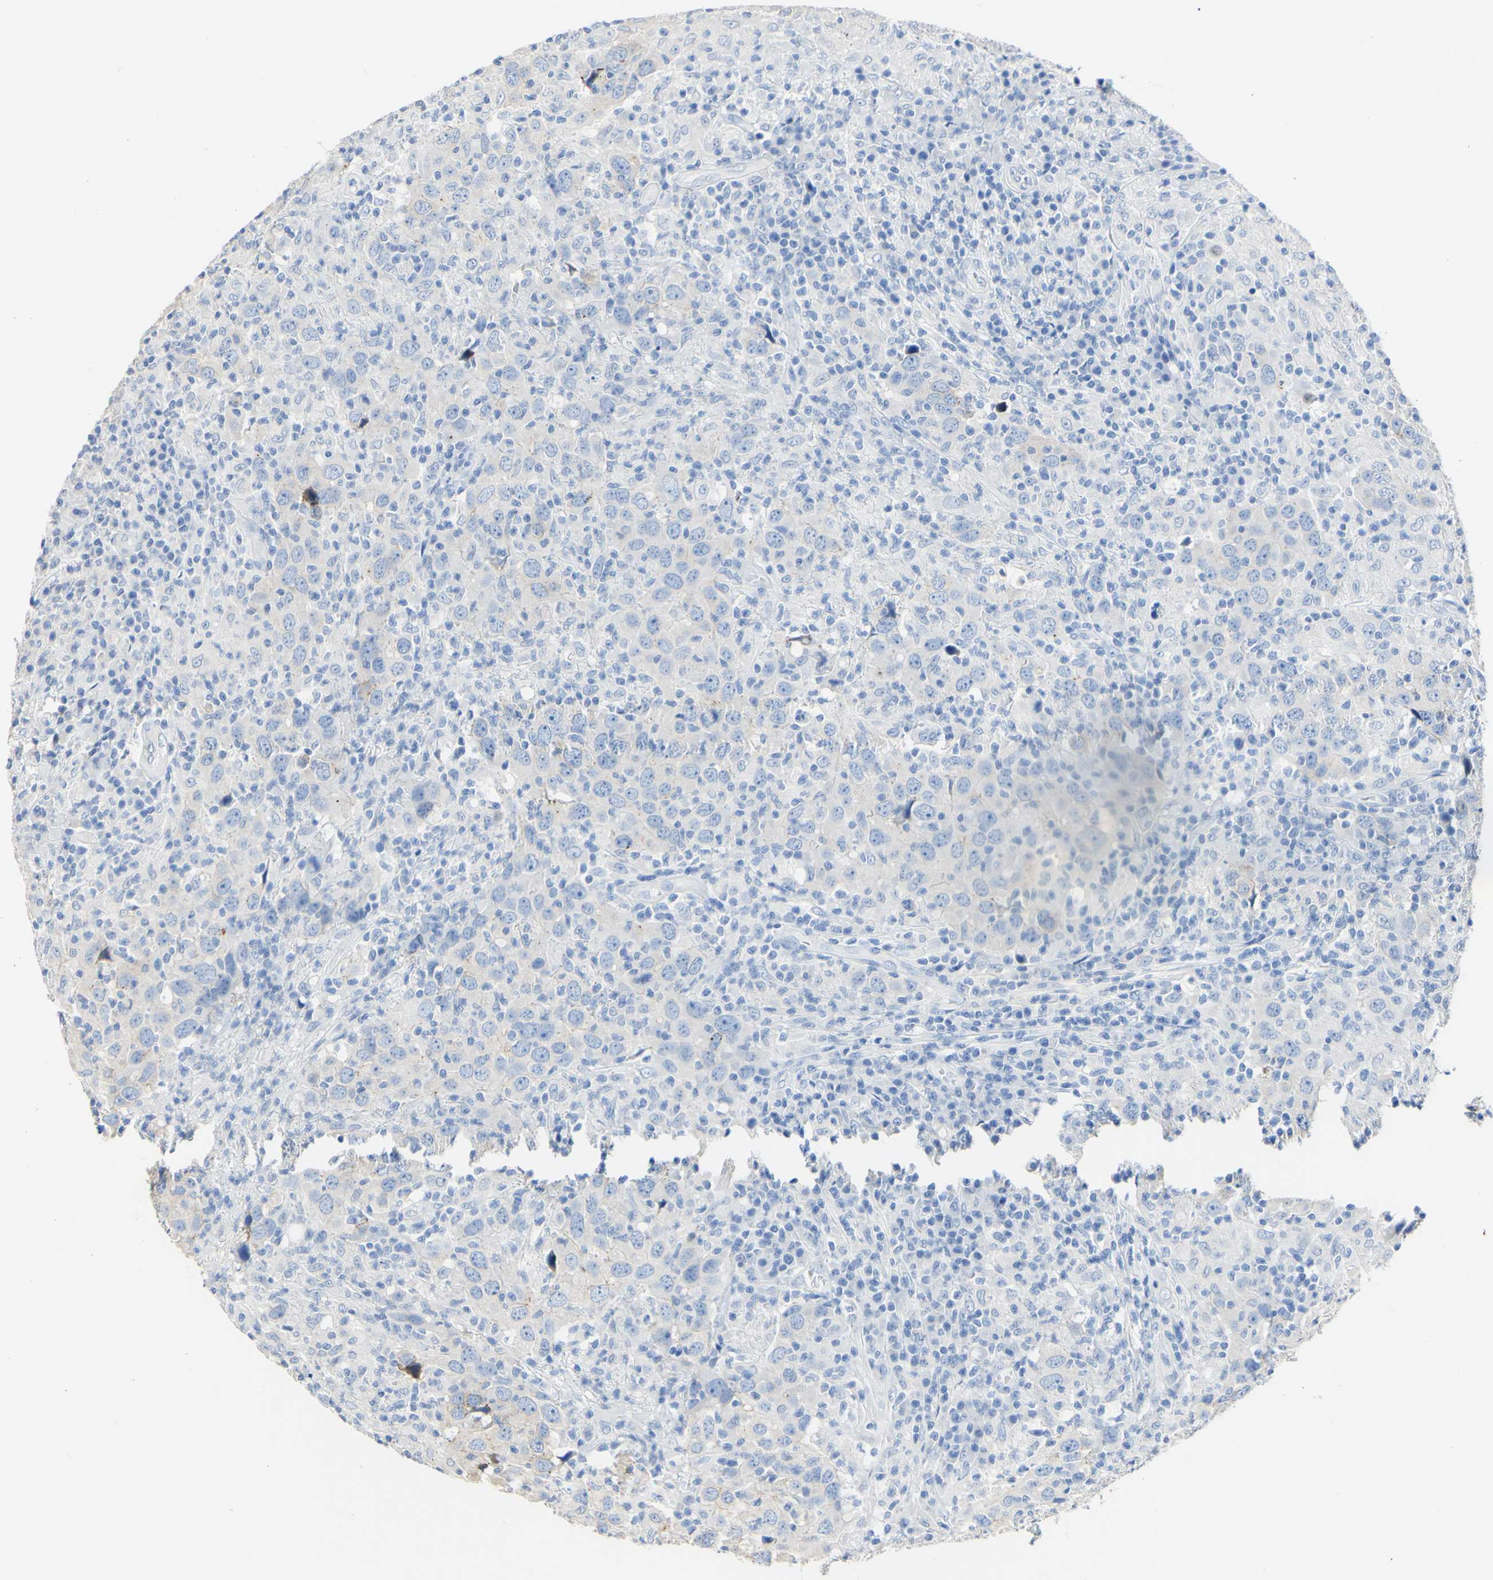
{"staining": {"intensity": "weak", "quantity": "<25%", "location": "cytoplasmic/membranous"}, "tissue": "head and neck cancer", "cell_type": "Tumor cells", "image_type": "cancer", "snomed": [{"axis": "morphology", "description": "Adenocarcinoma, NOS"}, {"axis": "topography", "description": "Salivary gland"}, {"axis": "topography", "description": "Head-Neck"}], "caption": "Human adenocarcinoma (head and neck) stained for a protein using immunohistochemistry displays no staining in tumor cells.", "gene": "DSC2", "patient": {"sex": "female", "age": 65}}